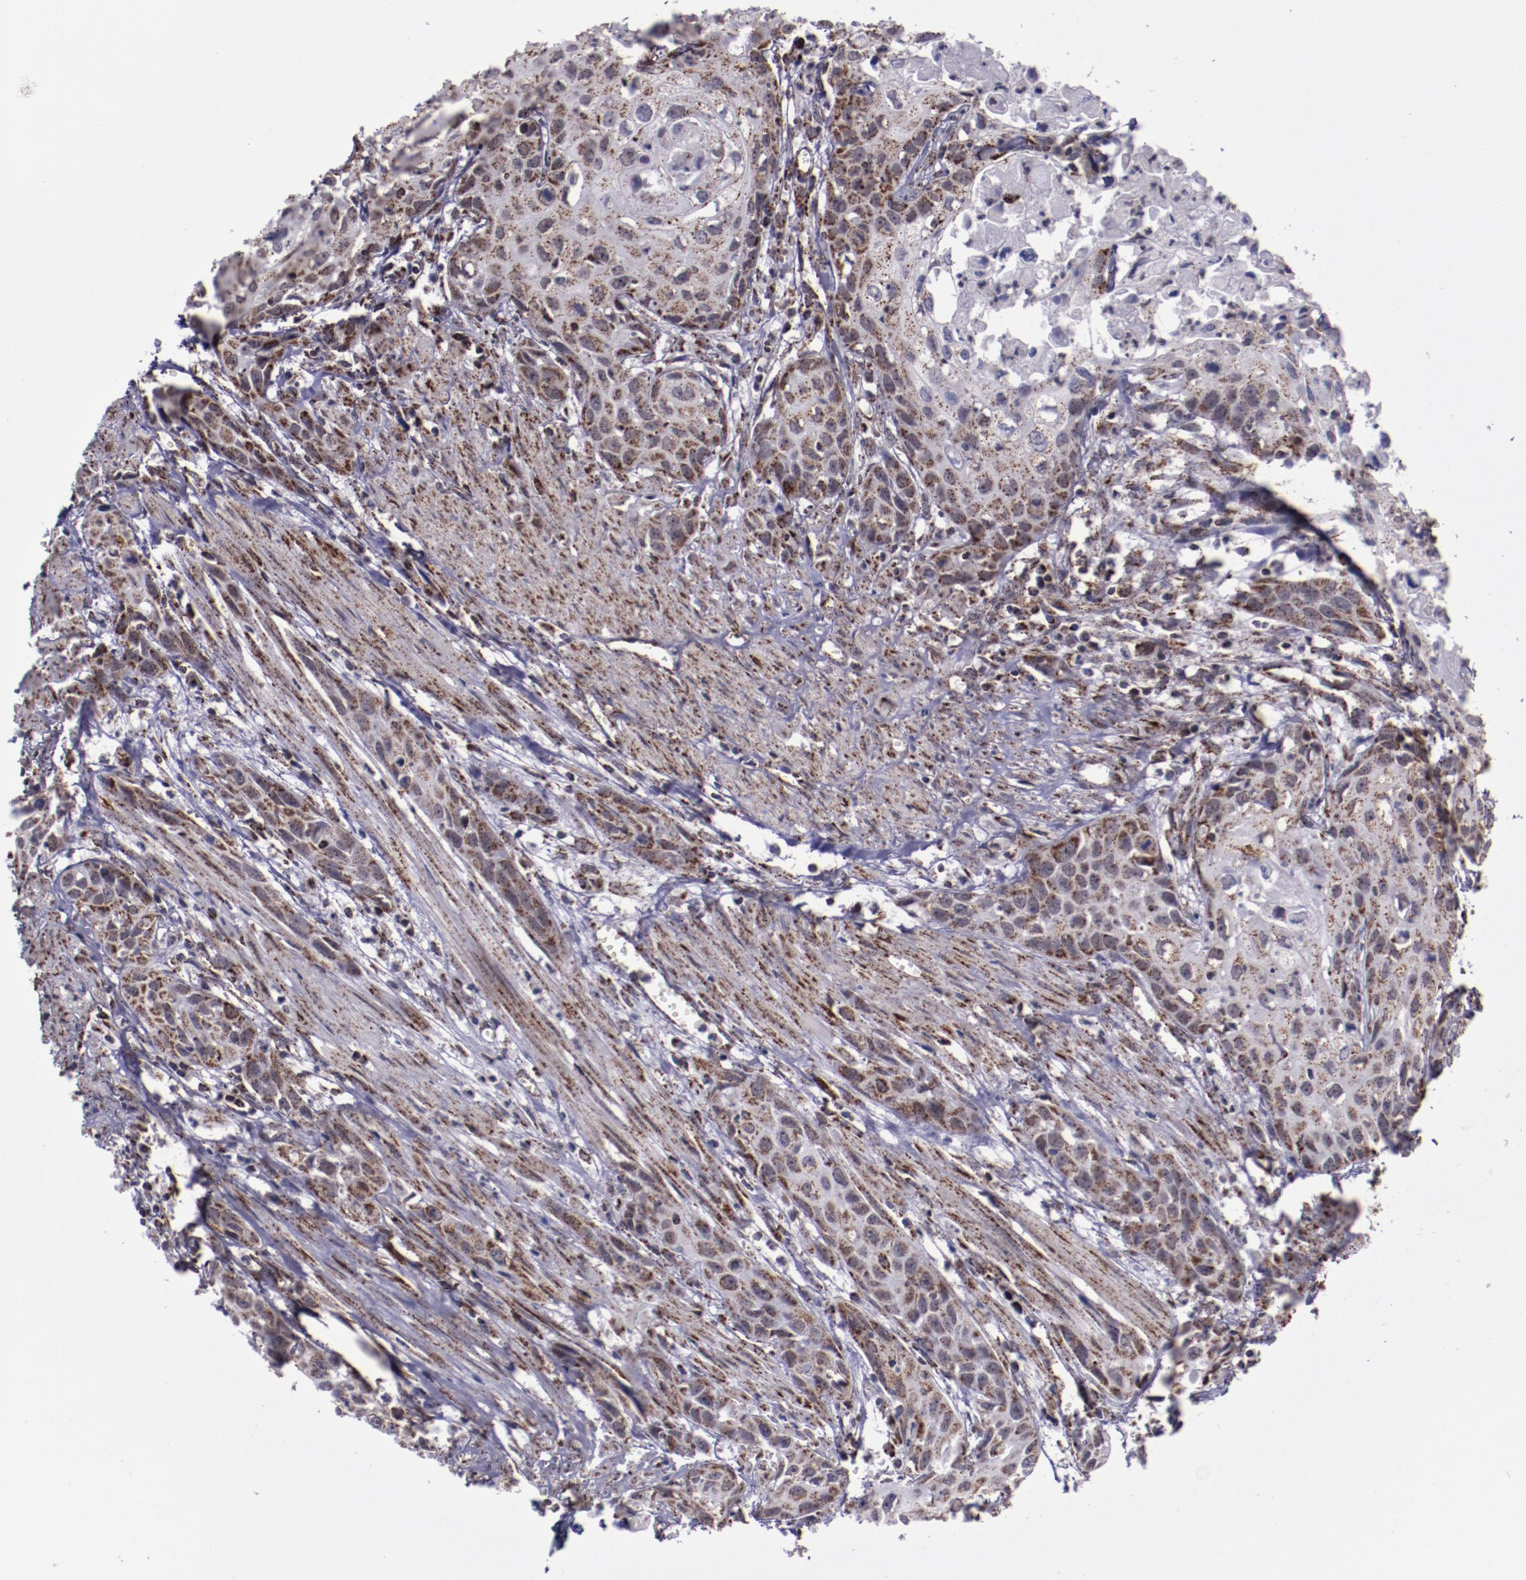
{"staining": {"intensity": "moderate", "quantity": "25%-75%", "location": "cytoplasmic/membranous"}, "tissue": "urothelial cancer", "cell_type": "Tumor cells", "image_type": "cancer", "snomed": [{"axis": "morphology", "description": "Urothelial carcinoma, High grade"}, {"axis": "topography", "description": "Urinary bladder"}], "caption": "Immunohistochemical staining of urothelial cancer exhibits medium levels of moderate cytoplasmic/membranous positivity in about 25%-75% of tumor cells. The staining was performed using DAB (3,3'-diaminobenzidine), with brown indicating positive protein expression. Nuclei are stained blue with hematoxylin.", "gene": "LONP1", "patient": {"sex": "male", "age": 54}}